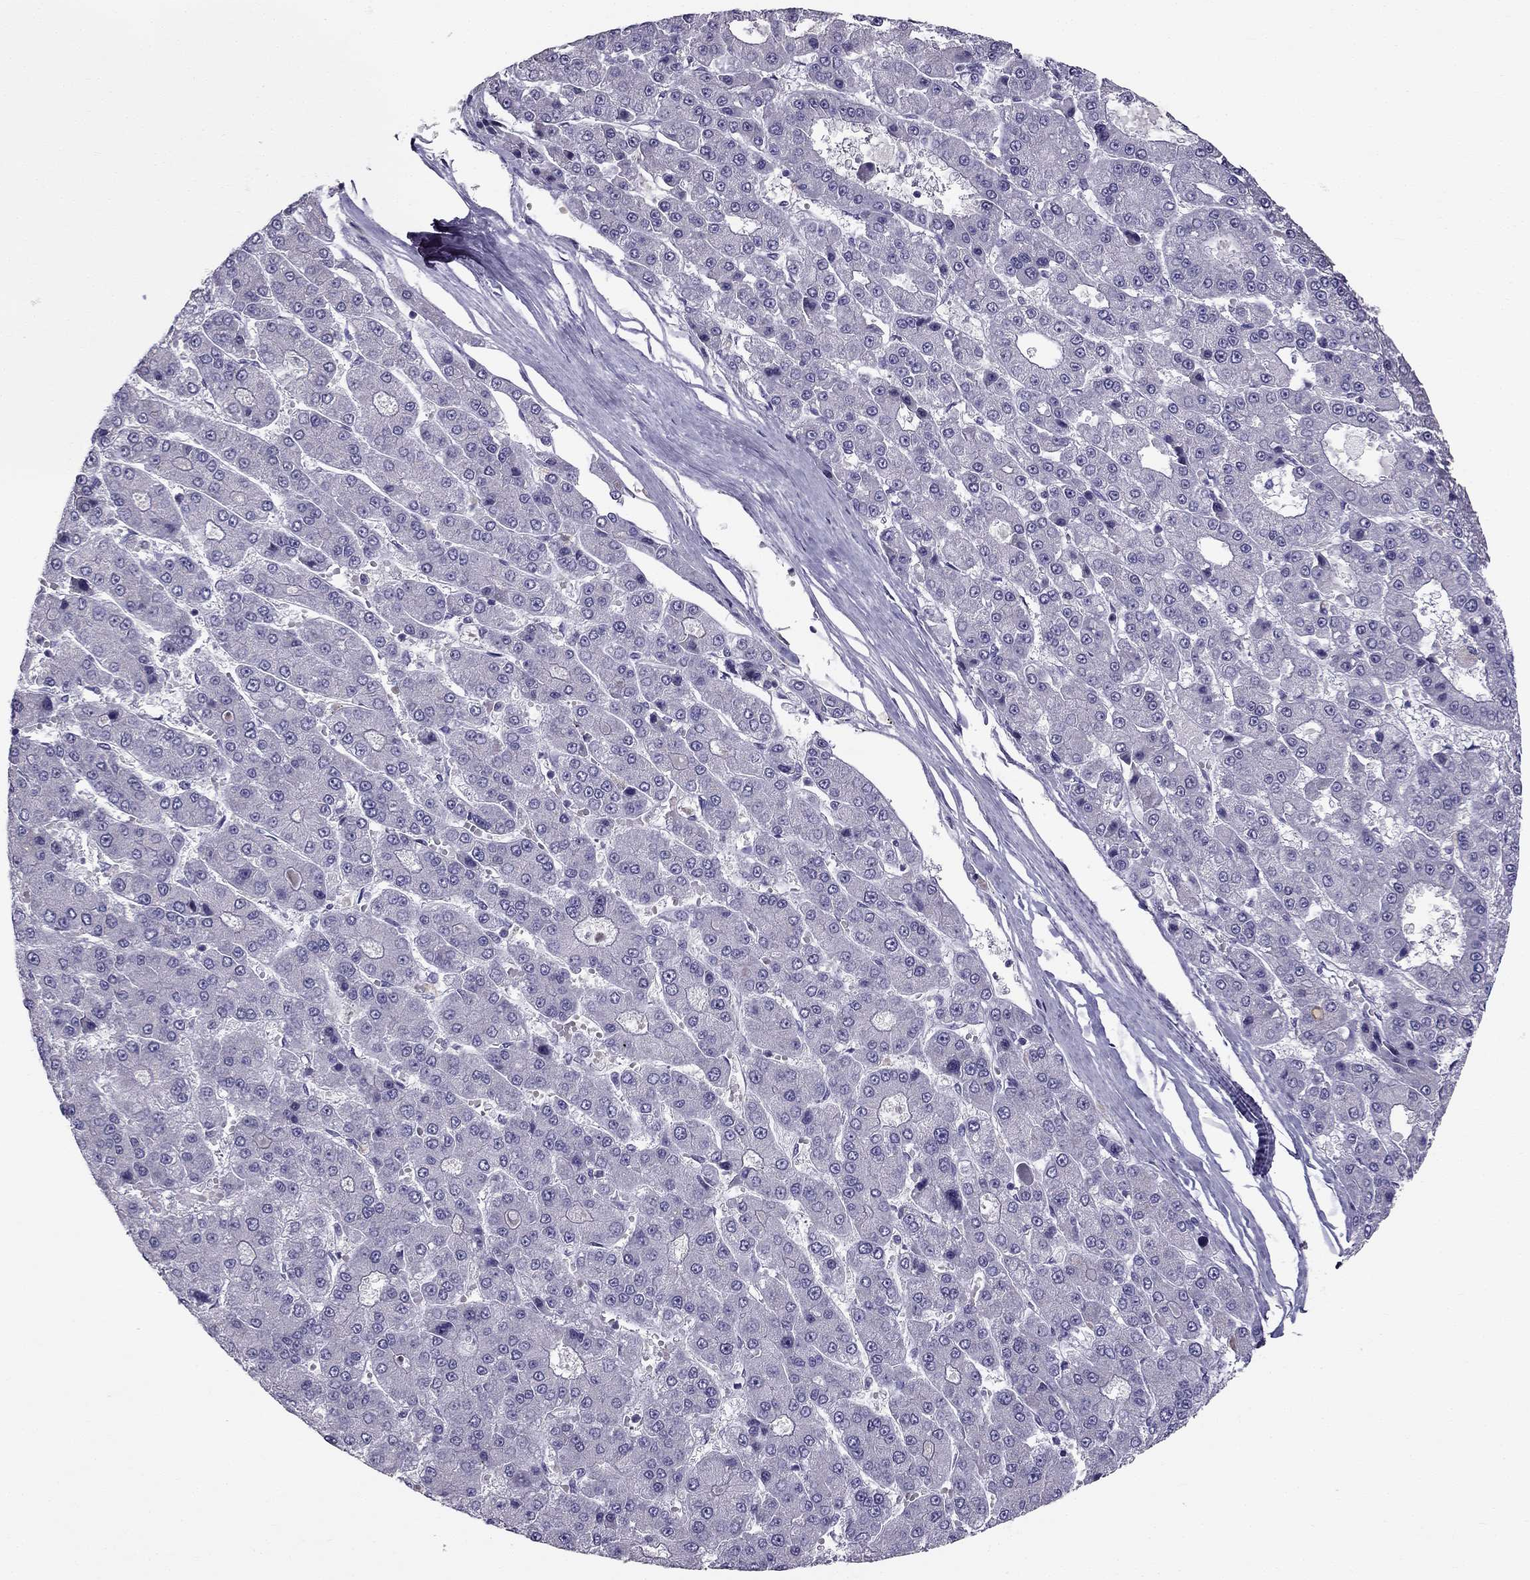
{"staining": {"intensity": "negative", "quantity": "none", "location": "none"}, "tissue": "liver cancer", "cell_type": "Tumor cells", "image_type": "cancer", "snomed": [{"axis": "morphology", "description": "Carcinoma, Hepatocellular, NOS"}, {"axis": "topography", "description": "Liver"}], "caption": "Tumor cells show no significant positivity in liver cancer (hepatocellular carcinoma). The staining was performed using DAB to visualize the protein expression in brown, while the nuclei were stained in blue with hematoxylin (Magnification: 20x).", "gene": "LMTK3", "patient": {"sex": "male", "age": 70}}